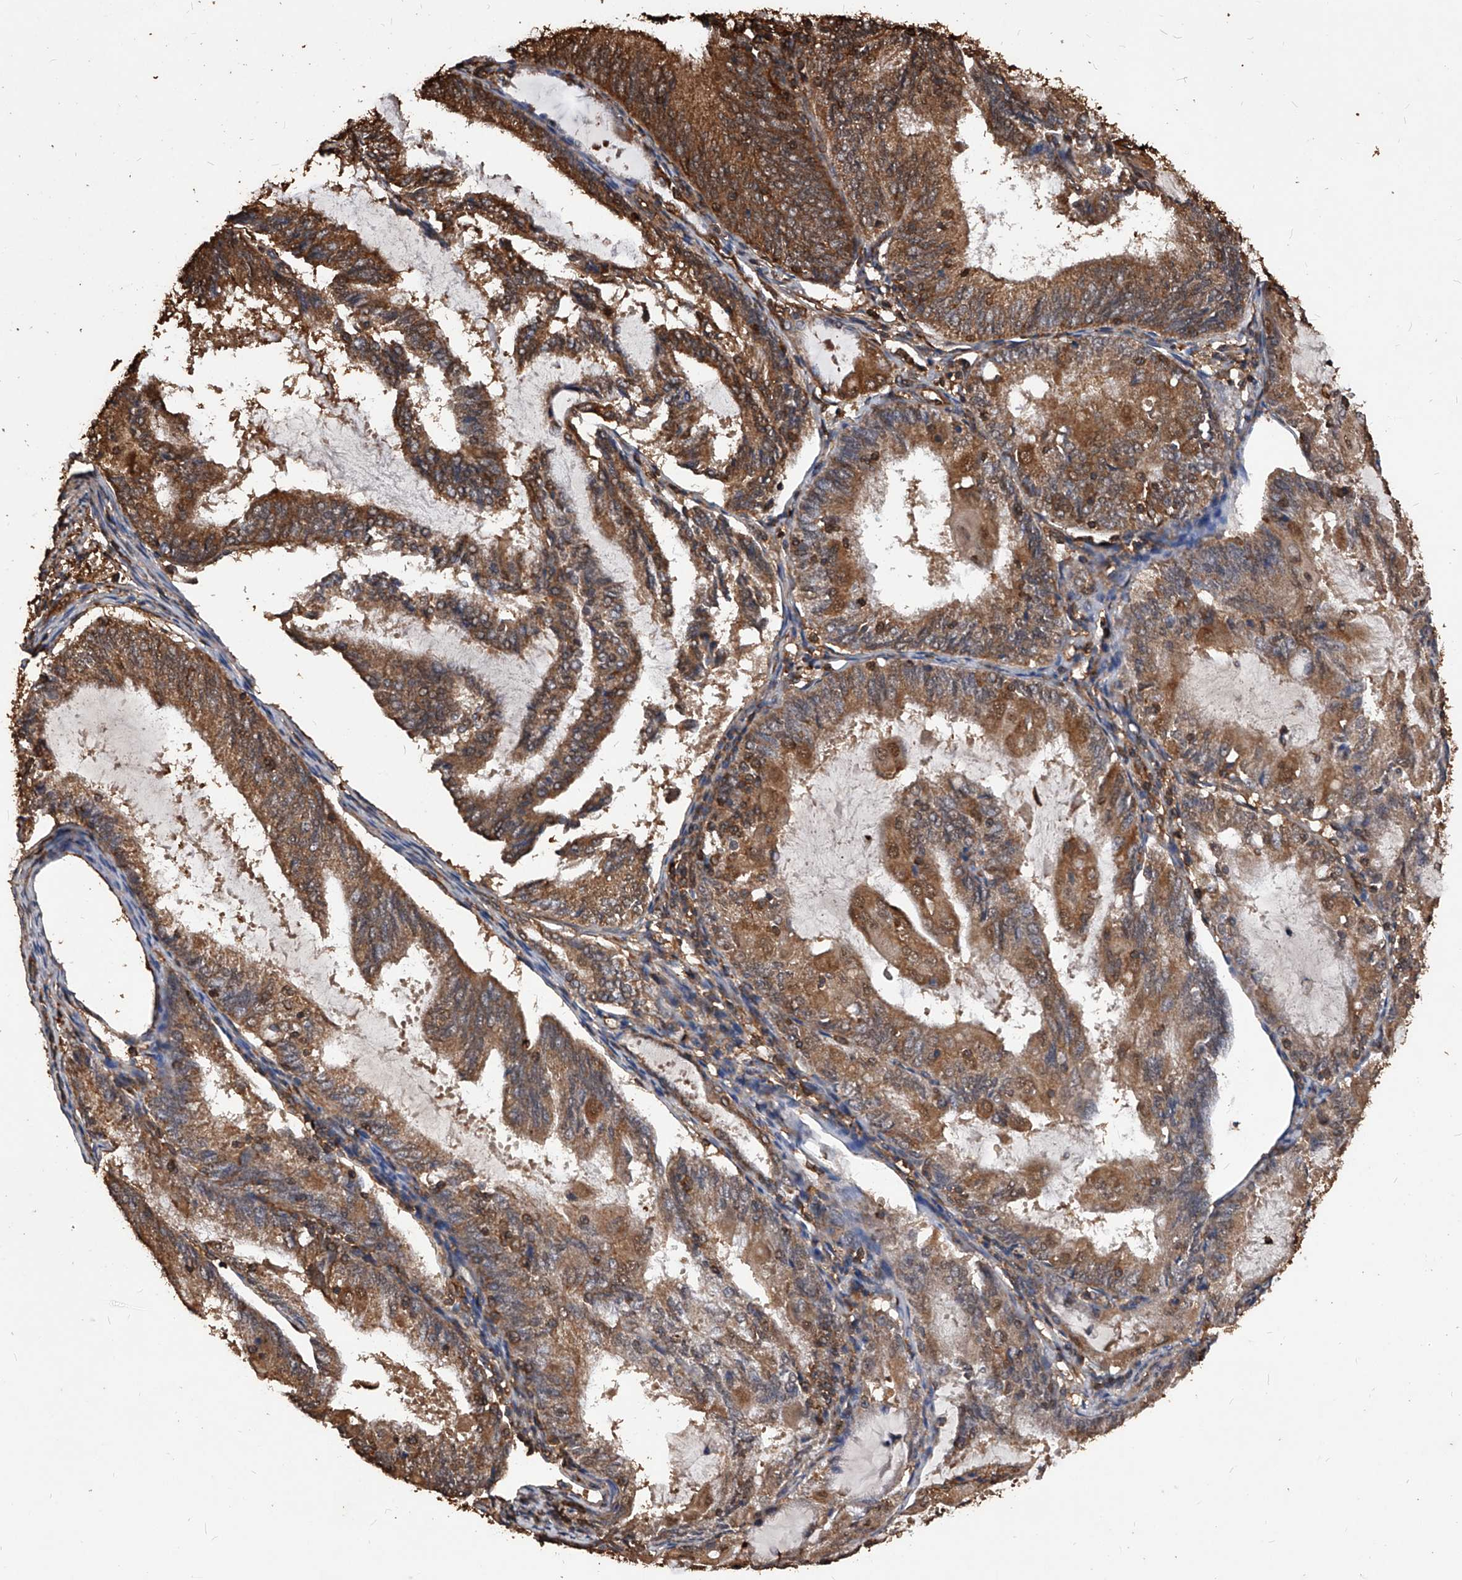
{"staining": {"intensity": "moderate", "quantity": ">75%", "location": "cytoplasmic/membranous"}, "tissue": "endometrial cancer", "cell_type": "Tumor cells", "image_type": "cancer", "snomed": [{"axis": "morphology", "description": "Adenocarcinoma, NOS"}, {"axis": "topography", "description": "Endometrium"}], "caption": "IHC staining of endometrial cancer (adenocarcinoma), which exhibits medium levels of moderate cytoplasmic/membranous expression in about >75% of tumor cells indicating moderate cytoplasmic/membranous protein expression. The staining was performed using DAB (3,3'-diaminobenzidine) (brown) for protein detection and nuclei were counterstained in hematoxylin (blue).", "gene": "UCP2", "patient": {"sex": "female", "age": 81}}